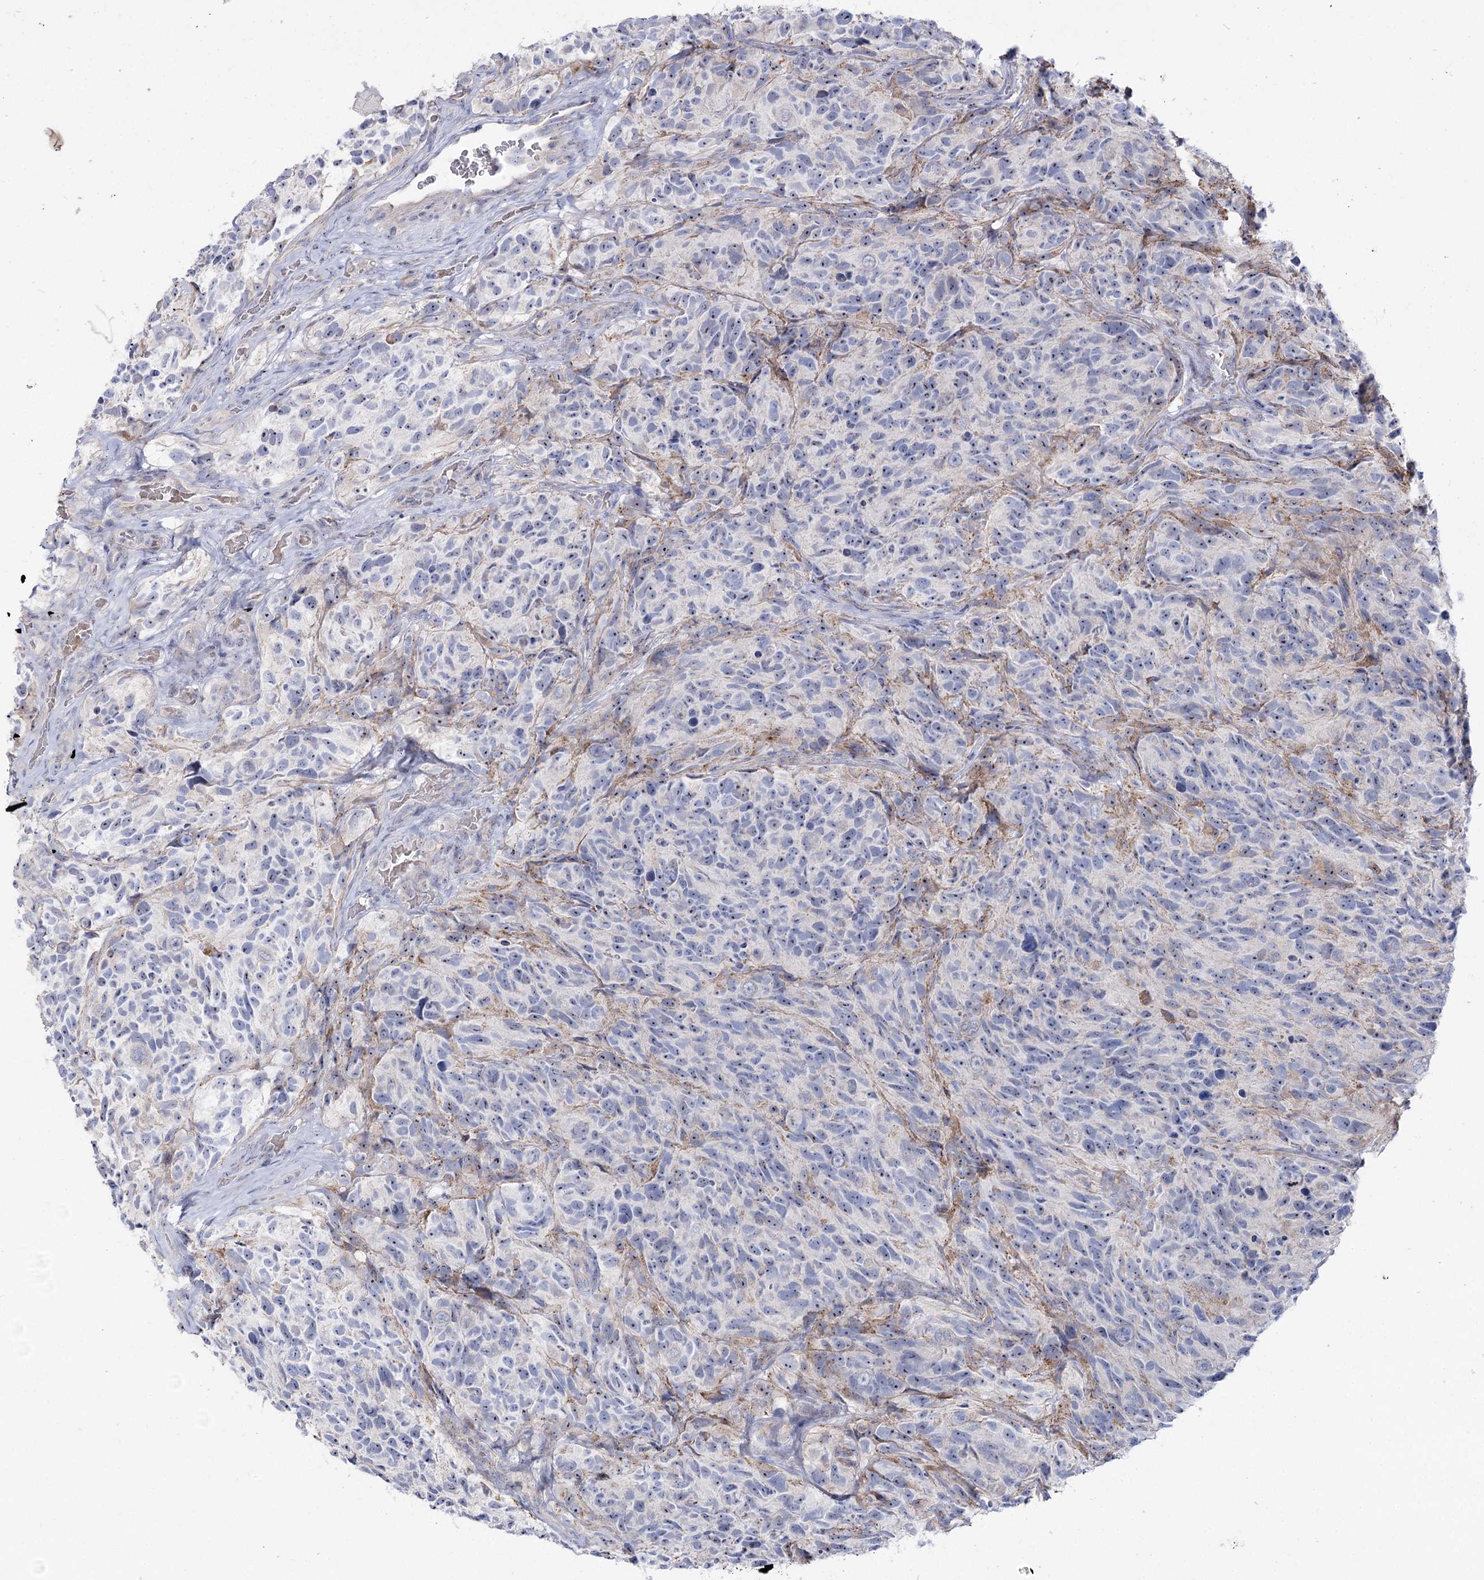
{"staining": {"intensity": "moderate", "quantity": "<25%", "location": "nuclear"}, "tissue": "glioma", "cell_type": "Tumor cells", "image_type": "cancer", "snomed": [{"axis": "morphology", "description": "Glioma, malignant, High grade"}, {"axis": "topography", "description": "Brain"}], "caption": "Glioma tissue reveals moderate nuclear positivity in approximately <25% of tumor cells (Stains: DAB (3,3'-diaminobenzidine) in brown, nuclei in blue, Microscopy: brightfield microscopy at high magnification).", "gene": "SUOX", "patient": {"sex": "male", "age": 69}}